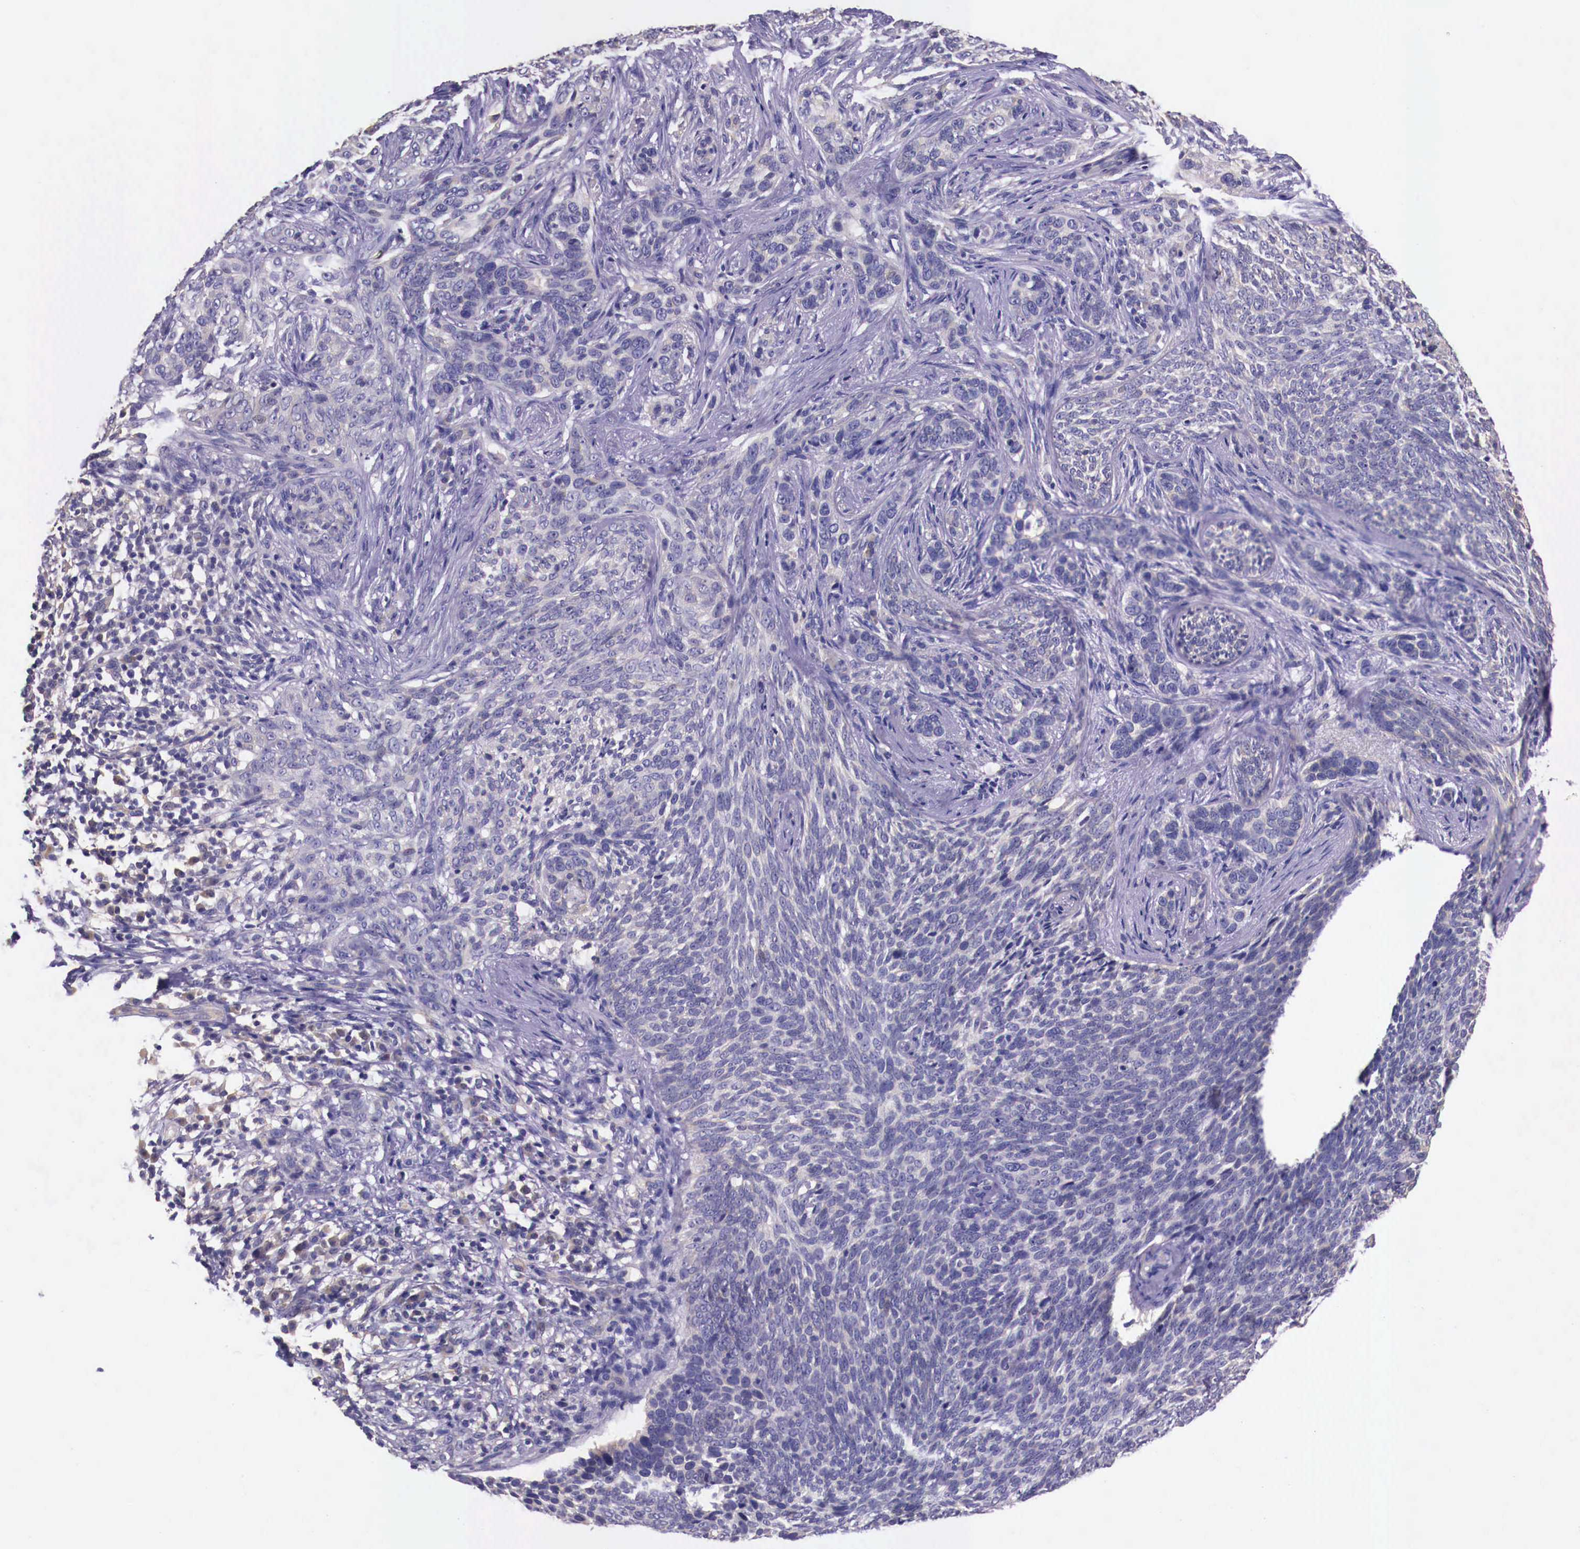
{"staining": {"intensity": "negative", "quantity": "none", "location": "none"}, "tissue": "skin cancer", "cell_type": "Tumor cells", "image_type": "cancer", "snomed": [{"axis": "morphology", "description": "Basal cell carcinoma"}, {"axis": "topography", "description": "Skin"}], "caption": "This is a photomicrograph of IHC staining of skin cancer, which shows no expression in tumor cells.", "gene": "GRIPAP1", "patient": {"sex": "male", "age": 89}}